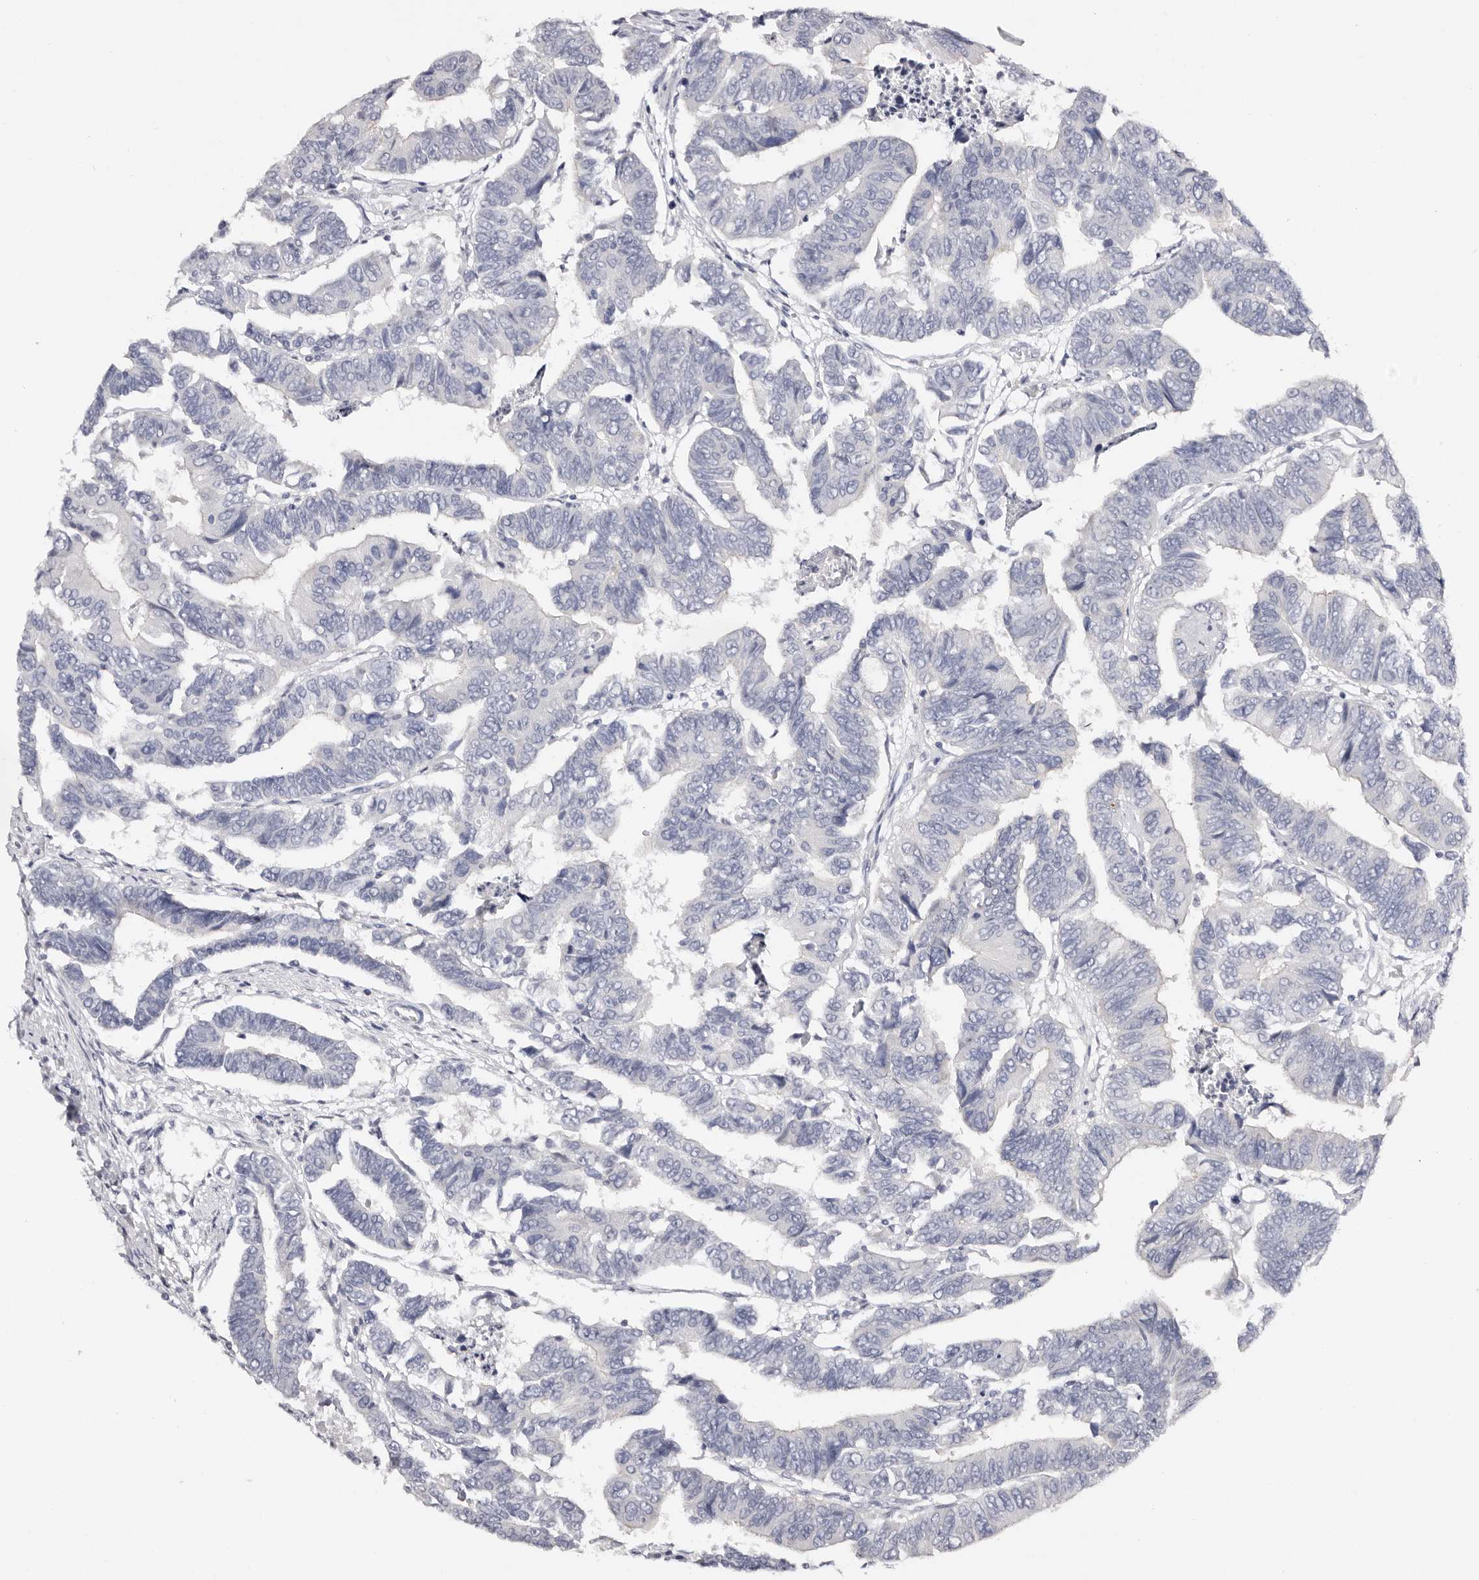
{"staining": {"intensity": "negative", "quantity": "none", "location": "none"}, "tissue": "colorectal cancer", "cell_type": "Tumor cells", "image_type": "cancer", "snomed": [{"axis": "morphology", "description": "Adenocarcinoma, NOS"}, {"axis": "topography", "description": "Rectum"}], "caption": "Colorectal cancer (adenocarcinoma) was stained to show a protein in brown. There is no significant staining in tumor cells.", "gene": "ROM1", "patient": {"sex": "female", "age": 65}}